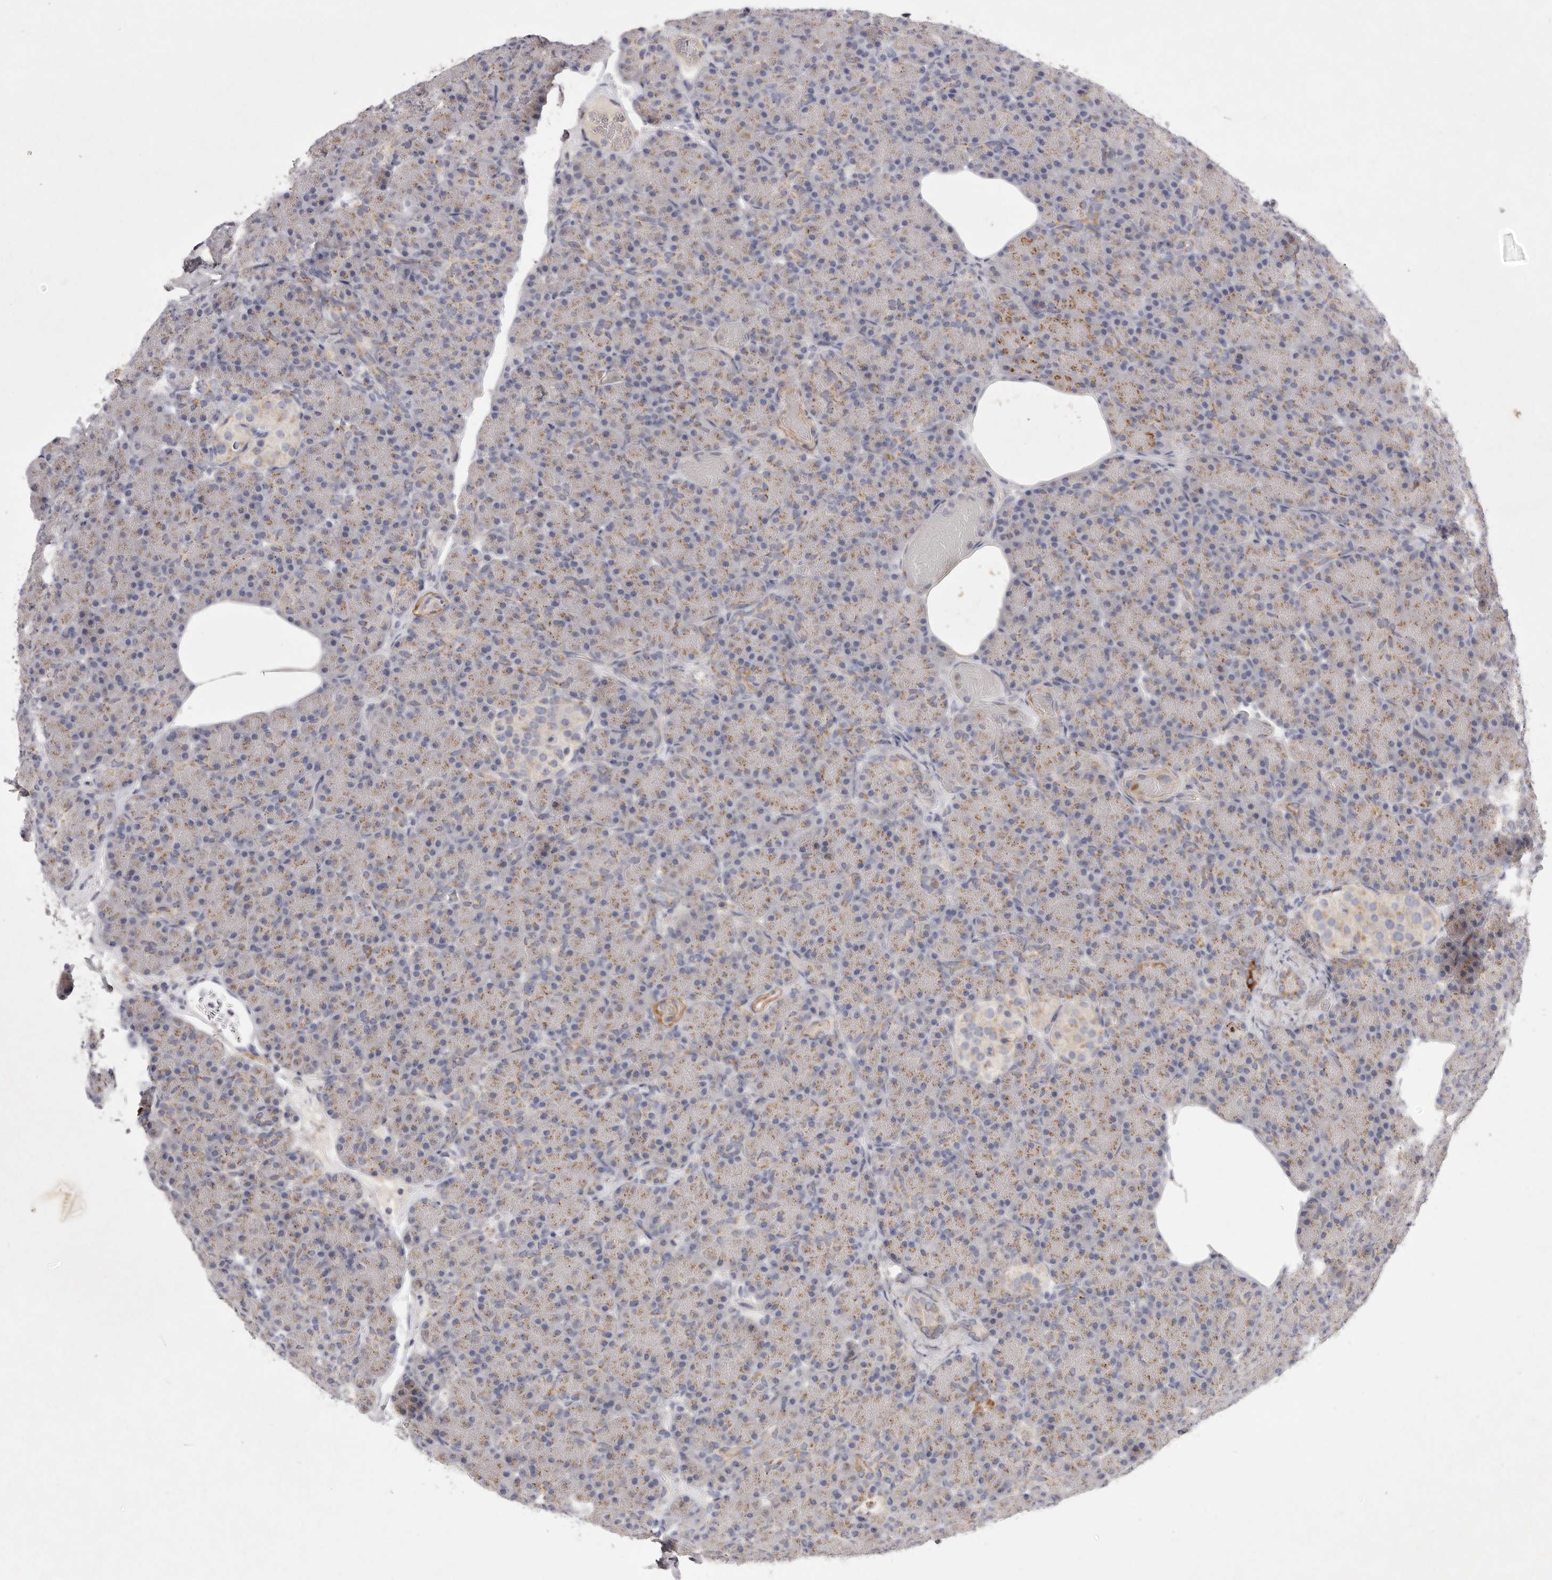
{"staining": {"intensity": "moderate", "quantity": ">75%", "location": "cytoplasmic/membranous"}, "tissue": "pancreas", "cell_type": "Exocrine glandular cells", "image_type": "normal", "snomed": [{"axis": "morphology", "description": "Normal tissue, NOS"}, {"axis": "topography", "description": "Pancreas"}], "caption": "Immunohistochemical staining of unremarkable human pancreas reveals medium levels of moderate cytoplasmic/membranous positivity in about >75% of exocrine glandular cells.", "gene": "USP24", "patient": {"sex": "female", "age": 43}}